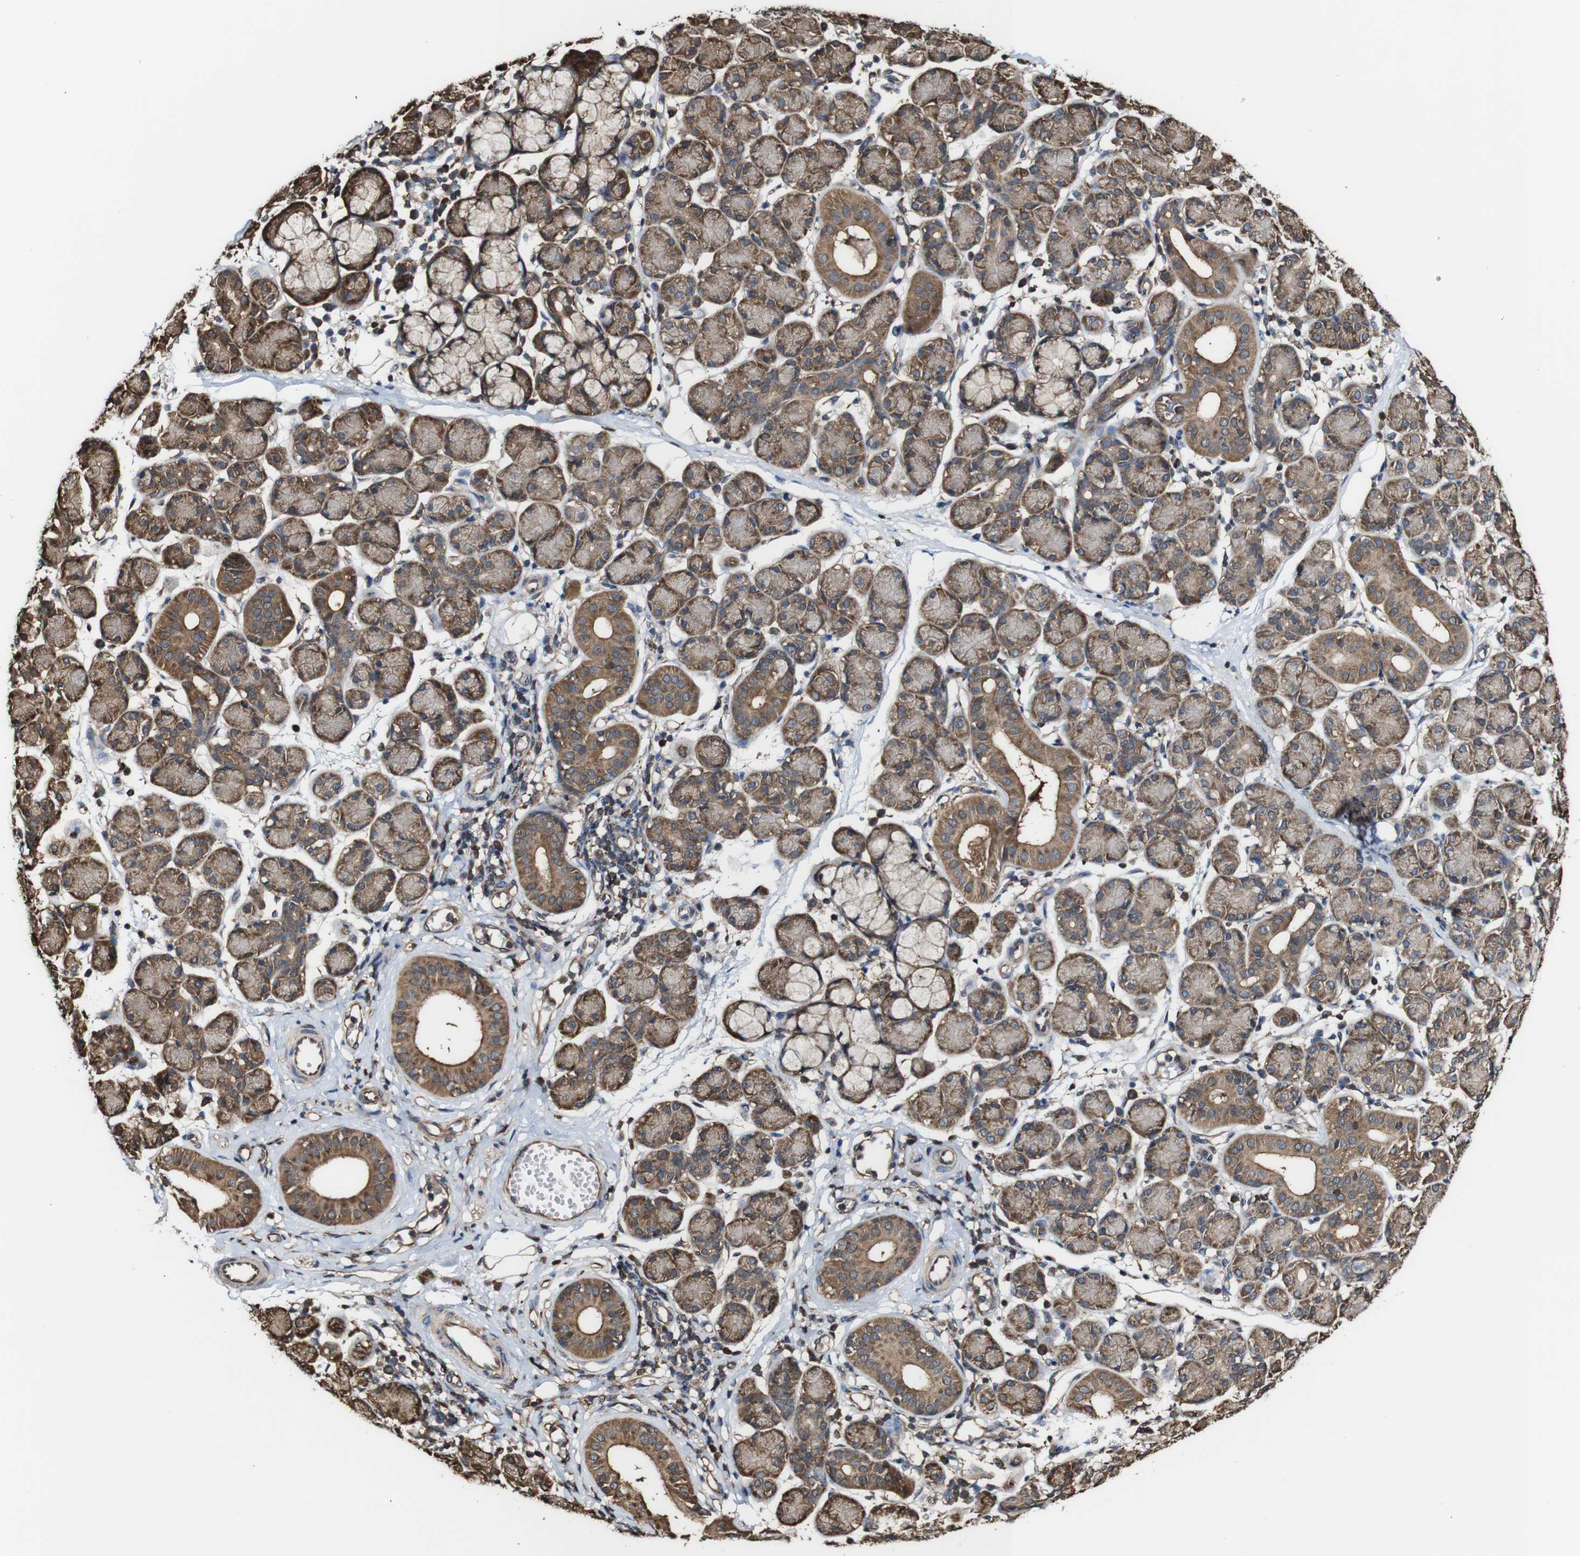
{"staining": {"intensity": "moderate", "quantity": ">75%", "location": "cytoplasmic/membranous,nuclear"}, "tissue": "salivary gland", "cell_type": "Glandular cells", "image_type": "normal", "snomed": [{"axis": "morphology", "description": "Normal tissue, NOS"}, {"axis": "morphology", "description": "Inflammation, NOS"}, {"axis": "topography", "description": "Lymph node"}, {"axis": "topography", "description": "Salivary gland"}], "caption": "Brown immunohistochemical staining in normal human salivary gland shows moderate cytoplasmic/membranous,nuclear staining in approximately >75% of glandular cells. (brown staining indicates protein expression, while blue staining denotes nuclei).", "gene": "PTPRR", "patient": {"sex": "male", "age": 3}}